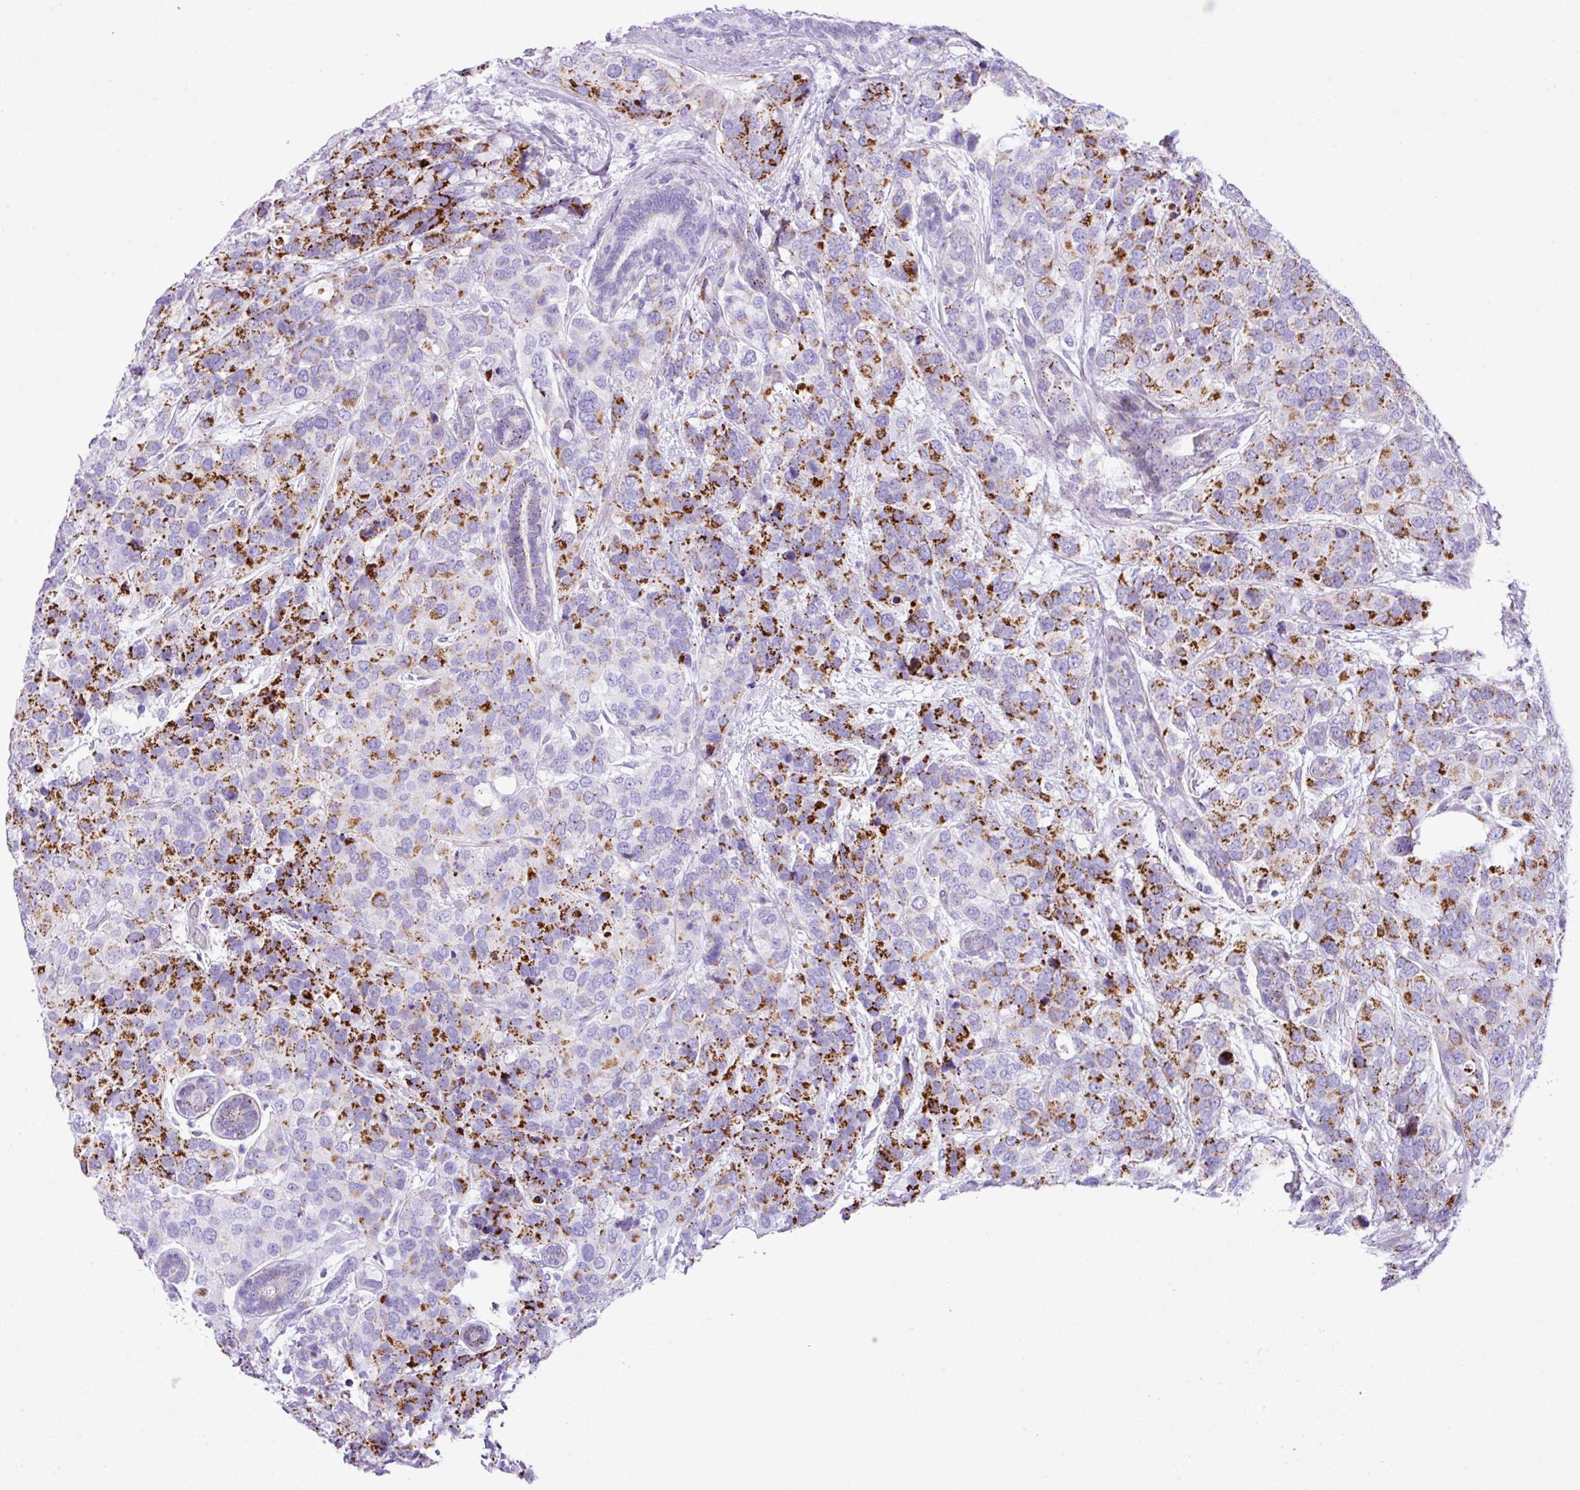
{"staining": {"intensity": "strong", "quantity": "25%-75%", "location": "cytoplasmic/membranous"}, "tissue": "breast cancer", "cell_type": "Tumor cells", "image_type": "cancer", "snomed": [{"axis": "morphology", "description": "Lobular carcinoma"}, {"axis": "topography", "description": "Breast"}], "caption": "Immunohistochemistry (IHC) micrograph of breast lobular carcinoma stained for a protein (brown), which demonstrates high levels of strong cytoplasmic/membranous staining in about 25%-75% of tumor cells.", "gene": "RCAN2", "patient": {"sex": "female", "age": 59}}